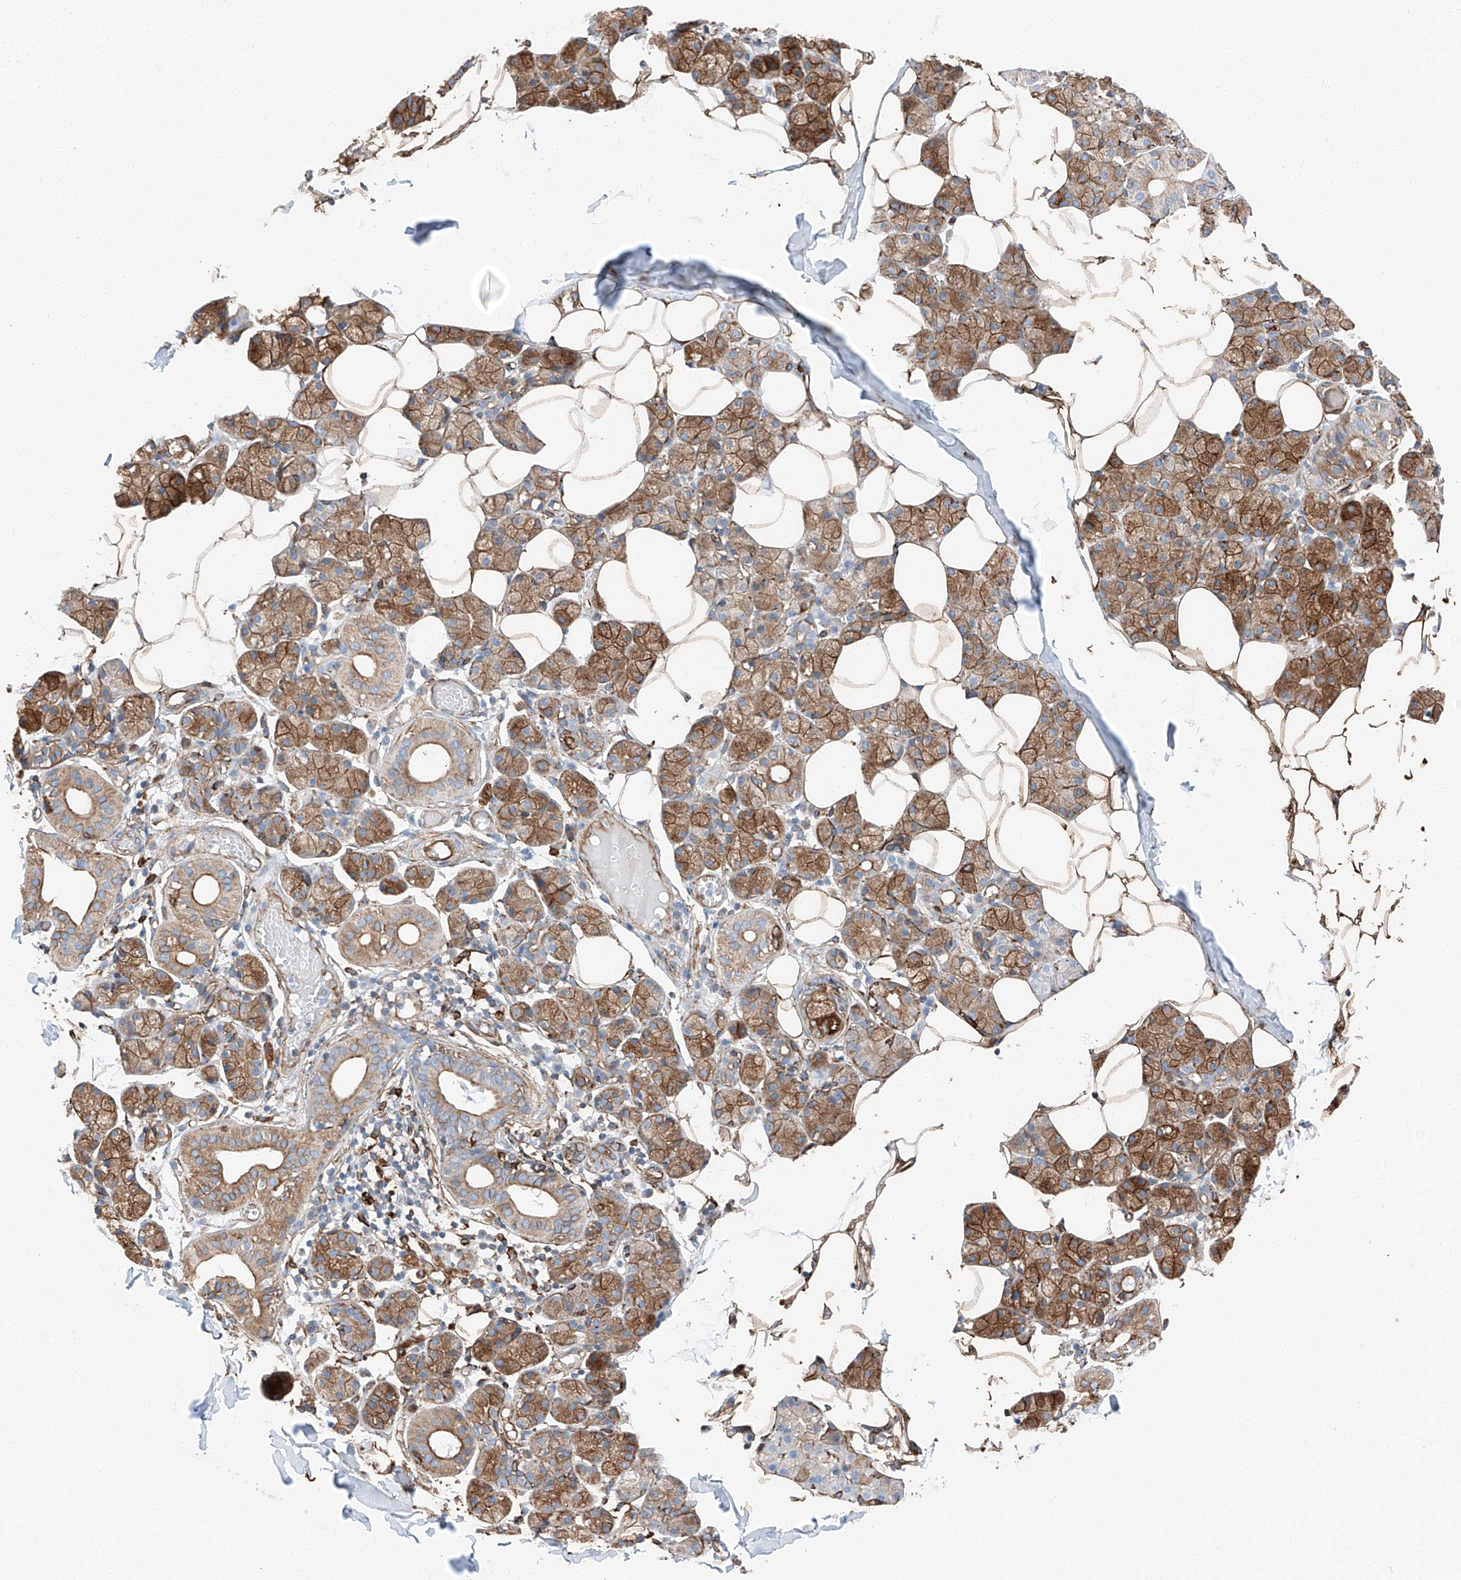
{"staining": {"intensity": "moderate", "quantity": ">75%", "location": "cytoplasmic/membranous"}, "tissue": "salivary gland", "cell_type": "Glandular cells", "image_type": "normal", "snomed": [{"axis": "morphology", "description": "Normal tissue, NOS"}, {"axis": "topography", "description": "Salivary gland"}], "caption": "Glandular cells display medium levels of moderate cytoplasmic/membranous staining in about >75% of cells in benign human salivary gland.", "gene": "ZNF804A", "patient": {"sex": "female", "age": 33}}